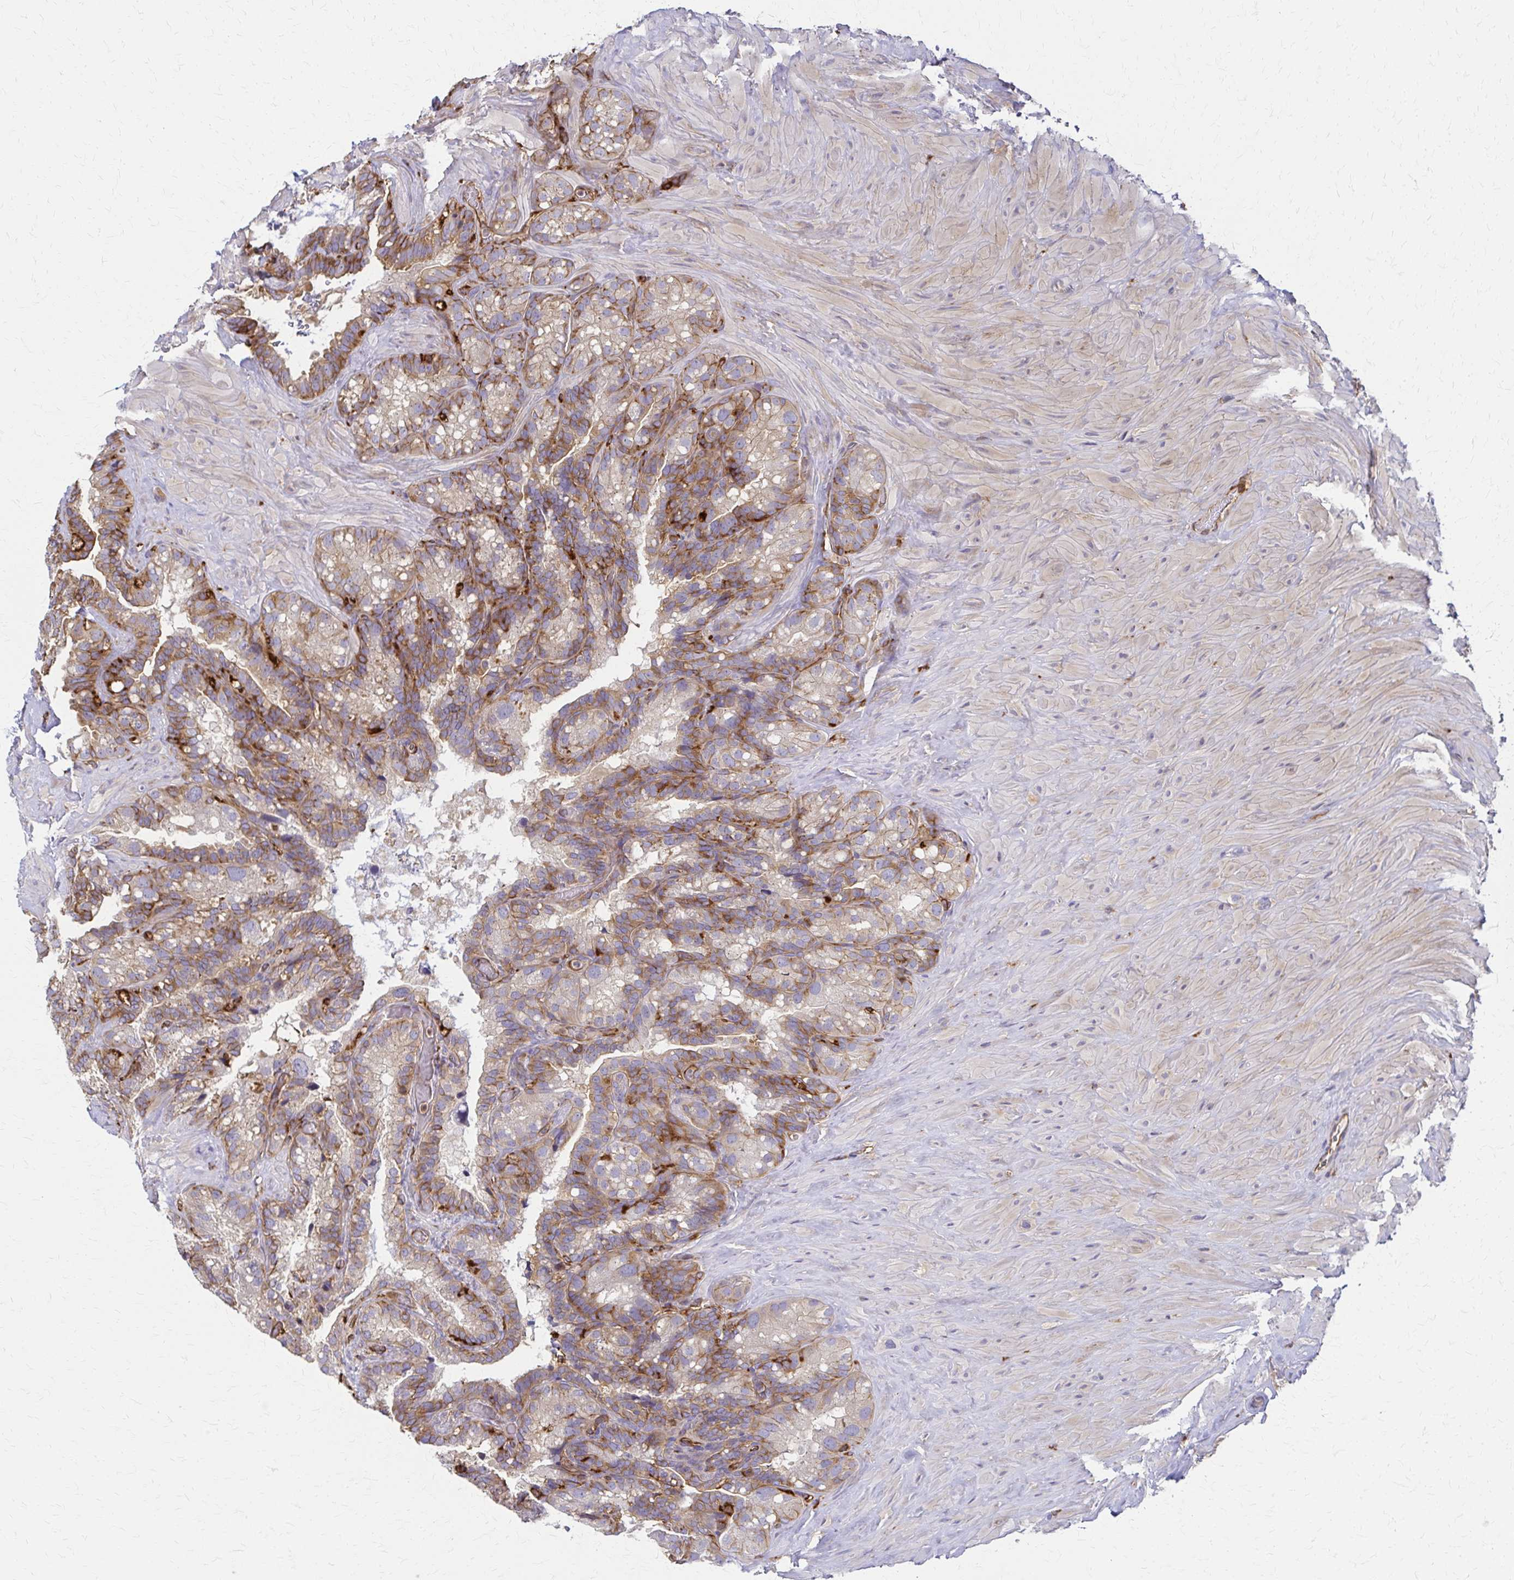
{"staining": {"intensity": "moderate", "quantity": "25%-75%", "location": "cytoplasmic/membranous"}, "tissue": "seminal vesicle", "cell_type": "Glandular cells", "image_type": "normal", "snomed": [{"axis": "morphology", "description": "Normal tissue, NOS"}, {"axis": "topography", "description": "Seminal veicle"}], "caption": "Protein analysis of unremarkable seminal vesicle demonstrates moderate cytoplasmic/membranous expression in about 25%-75% of glandular cells.", "gene": "WASF2", "patient": {"sex": "male", "age": 60}}